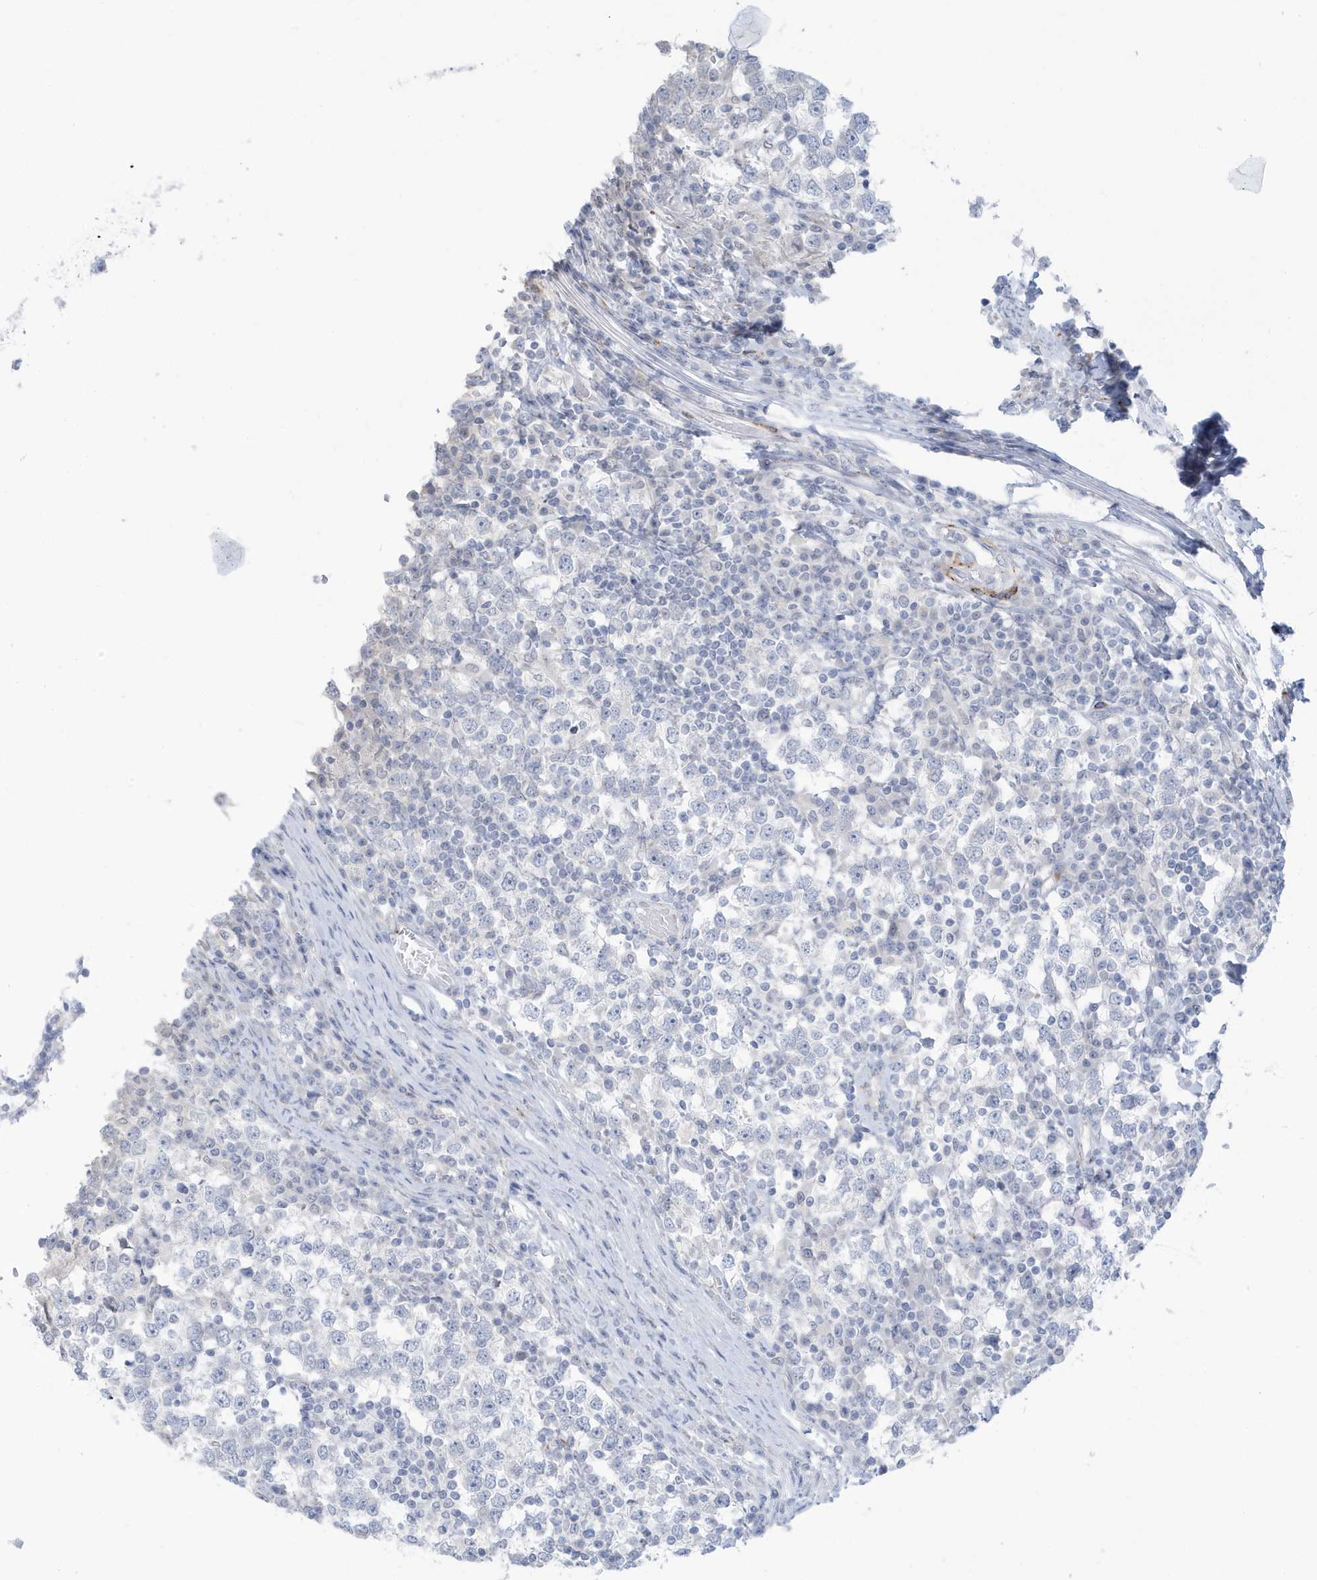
{"staining": {"intensity": "negative", "quantity": "none", "location": "none"}, "tissue": "testis cancer", "cell_type": "Tumor cells", "image_type": "cancer", "snomed": [{"axis": "morphology", "description": "Seminoma, NOS"}, {"axis": "topography", "description": "Testis"}], "caption": "Protein analysis of testis cancer shows no significant positivity in tumor cells. (Brightfield microscopy of DAB IHC at high magnification).", "gene": "PERM1", "patient": {"sex": "male", "age": 65}}